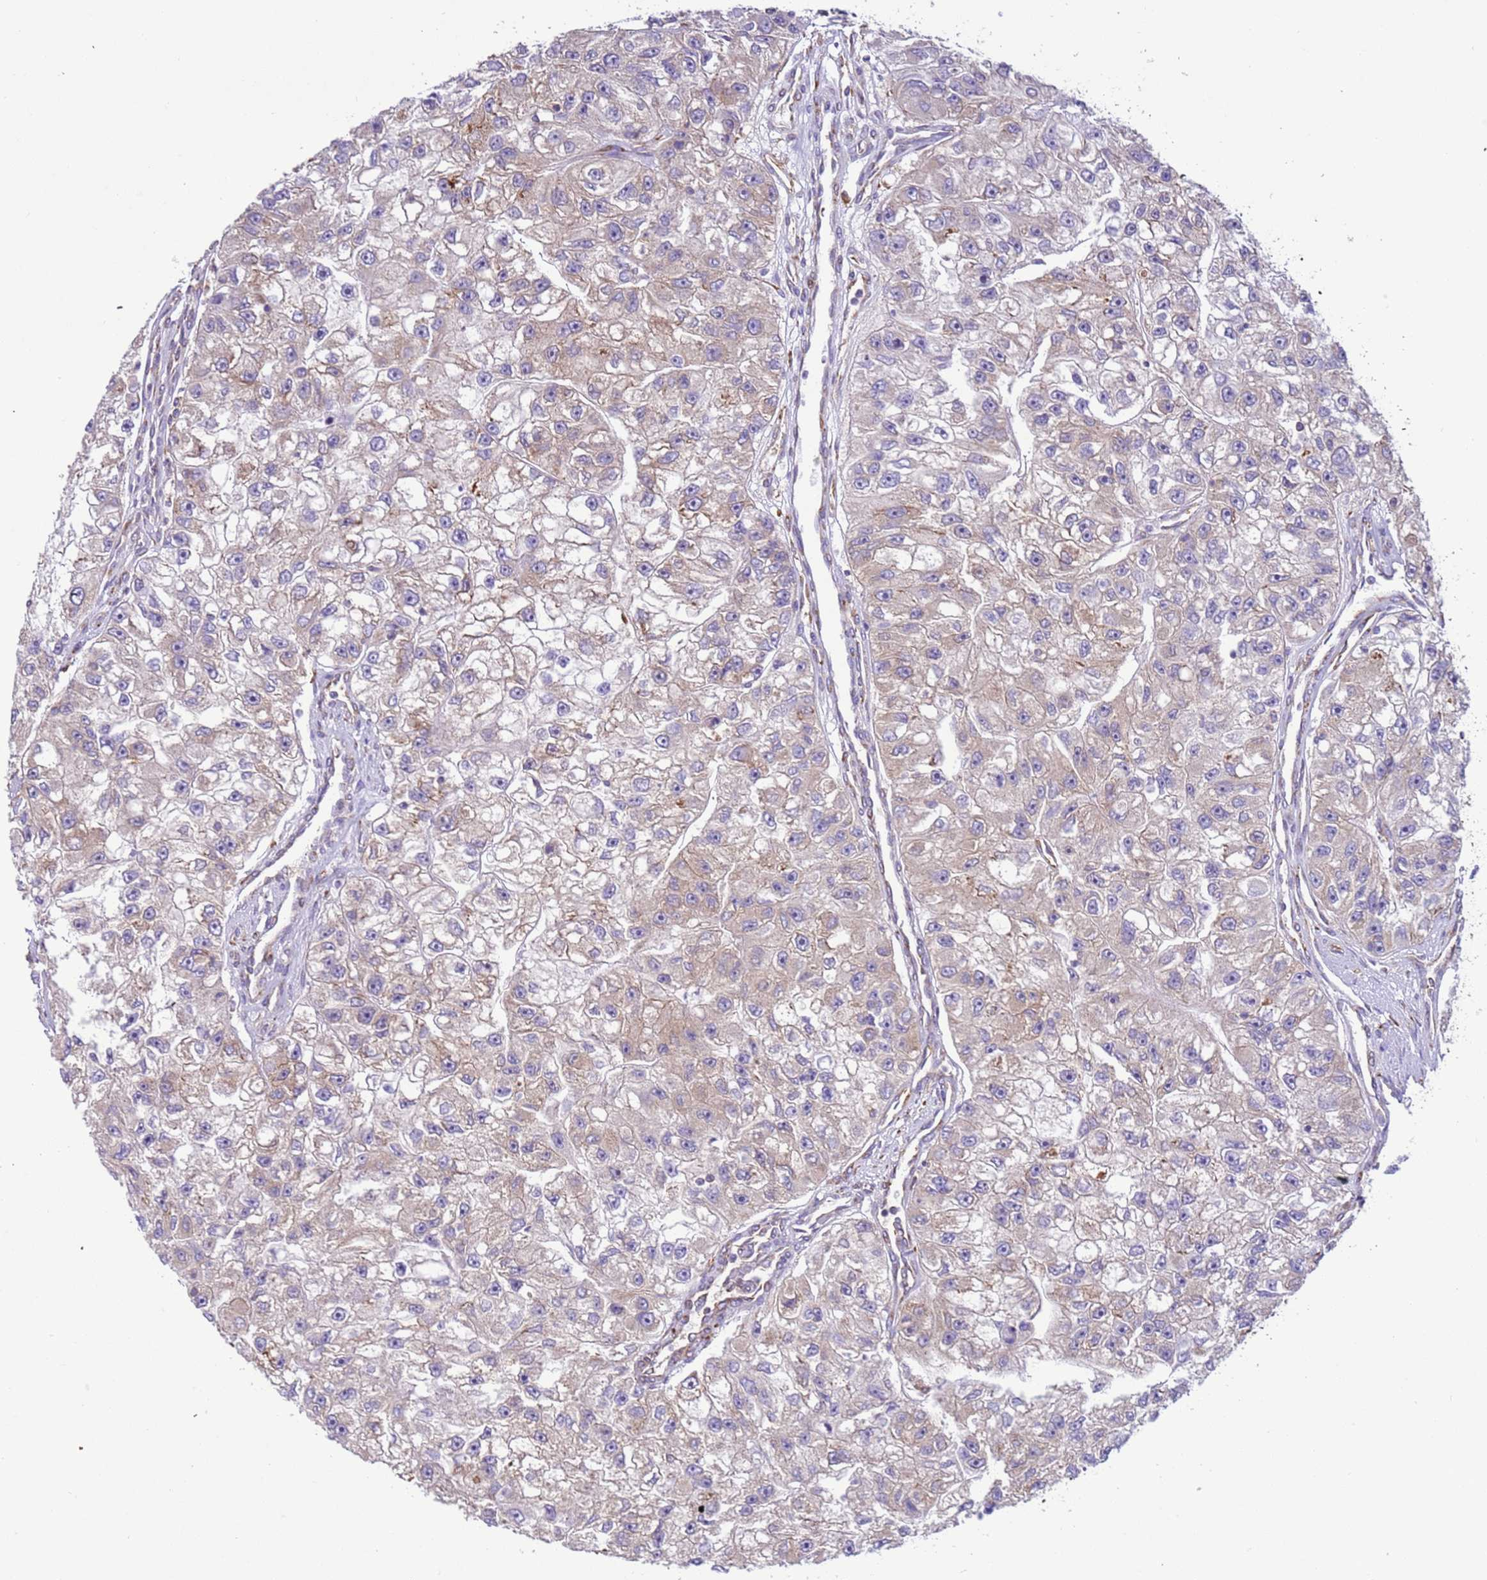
{"staining": {"intensity": "weak", "quantity": "<25%", "location": "cytoplasmic/membranous"}, "tissue": "renal cancer", "cell_type": "Tumor cells", "image_type": "cancer", "snomed": [{"axis": "morphology", "description": "Adenocarcinoma, NOS"}, {"axis": "topography", "description": "Kidney"}], "caption": "This is a photomicrograph of immunohistochemistry staining of adenocarcinoma (renal), which shows no positivity in tumor cells. The staining is performed using DAB brown chromogen with nuclei counter-stained in using hematoxylin.", "gene": "VARS1", "patient": {"sex": "male", "age": 63}}